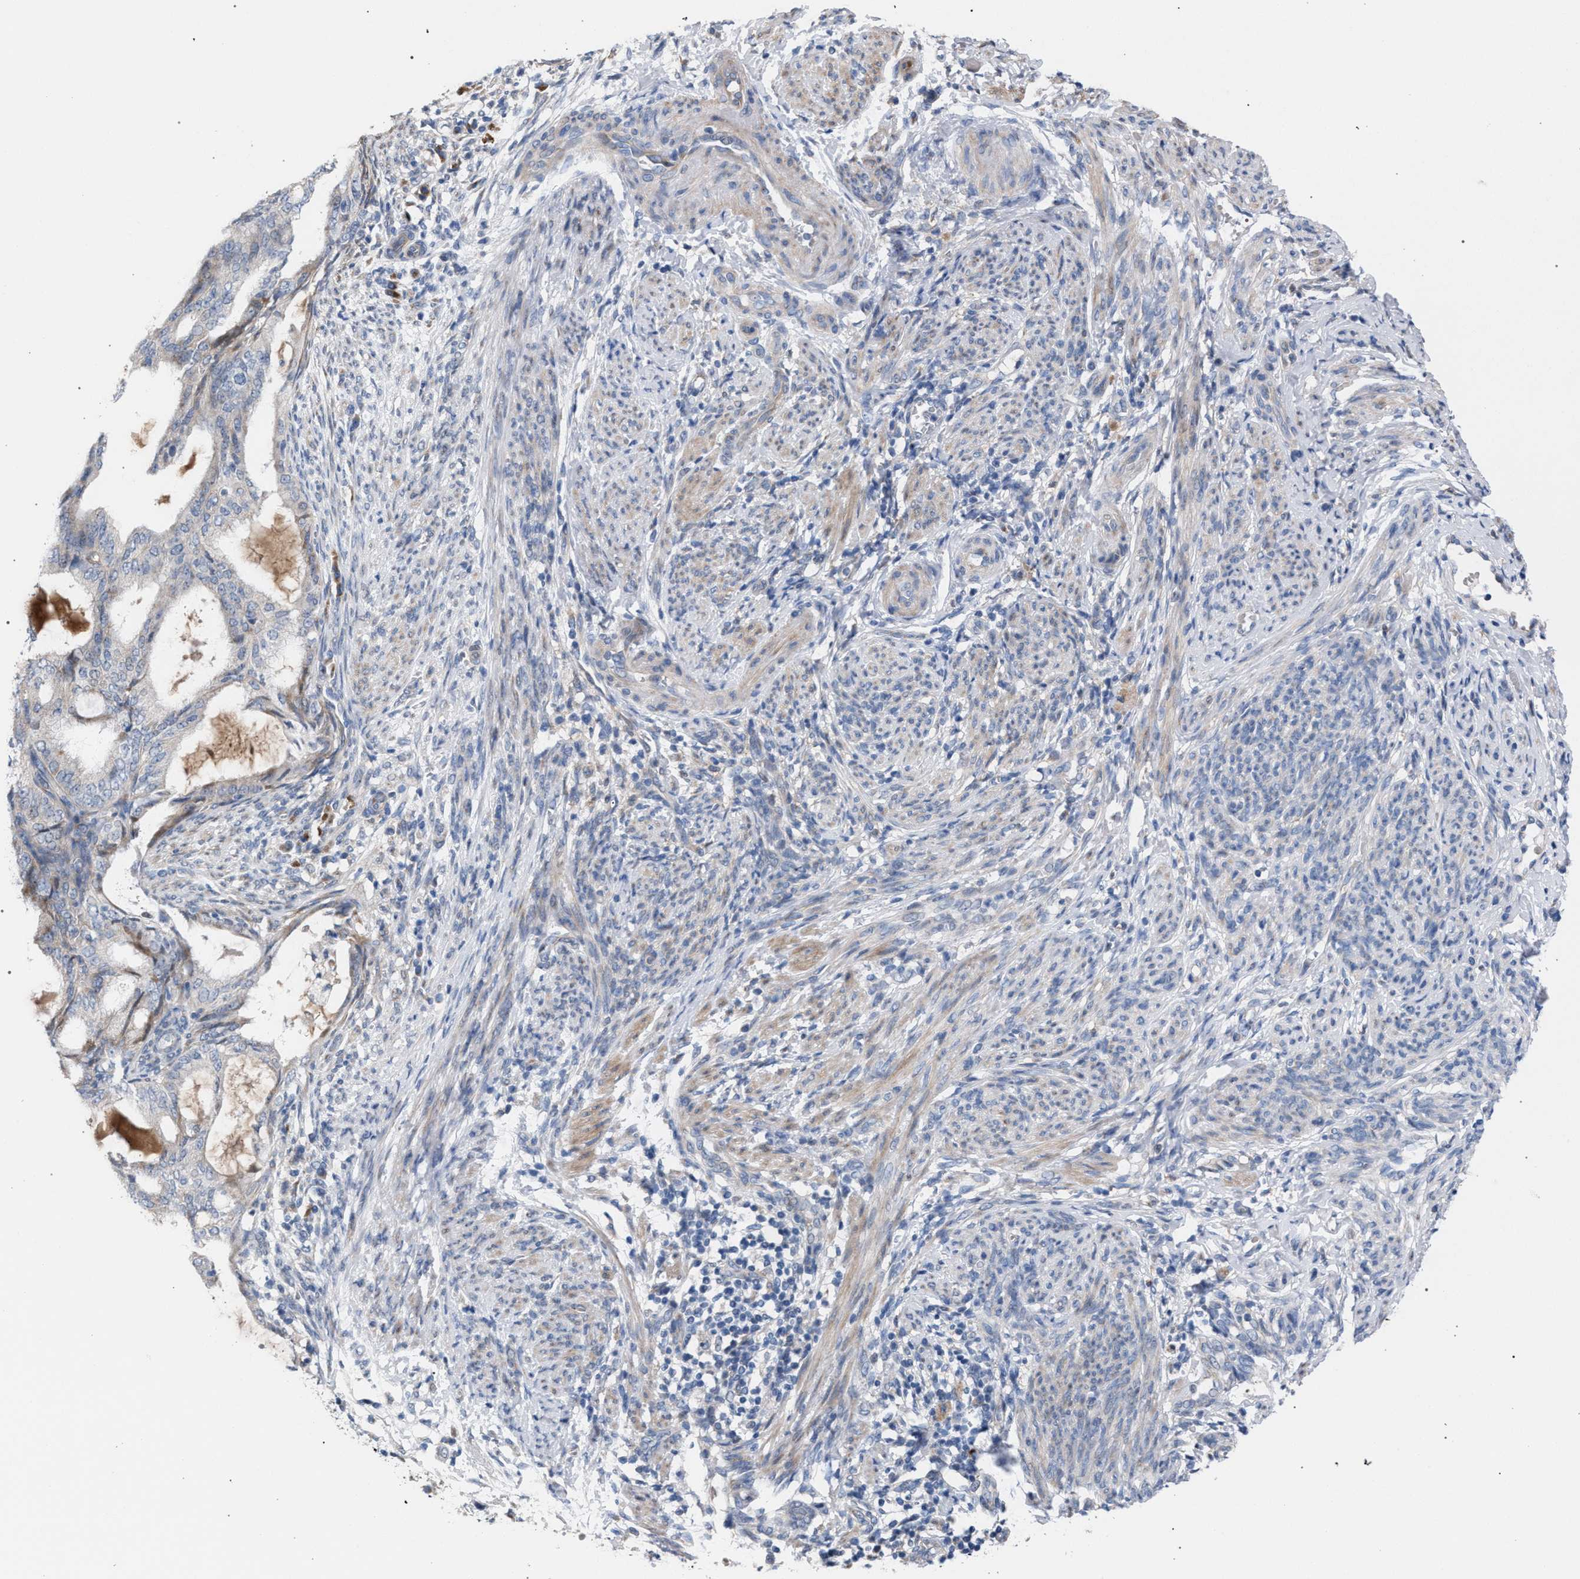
{"staining": {"intensity": "weak", "quantity": "<25%", "location": "cytoplasmic/membranous"}, "tissue": "endometrial cancer", "cell_type": "Tumor cells", "image_type": "cancer", "snomed": [{"axis": "morphology", "description": "Adenocarcinoma, NOS"}, {"axis": "topography", "description": "Endometrium"}], "caption": "High power microscopy photomicrograph of an immunohistochemistry photomicrograph of endometrial cancer (adenocarcinoma), revealing no significant expression in tumor cells.", "gene": "RNF135", "patient": {"sex": "female", "age": 58}}